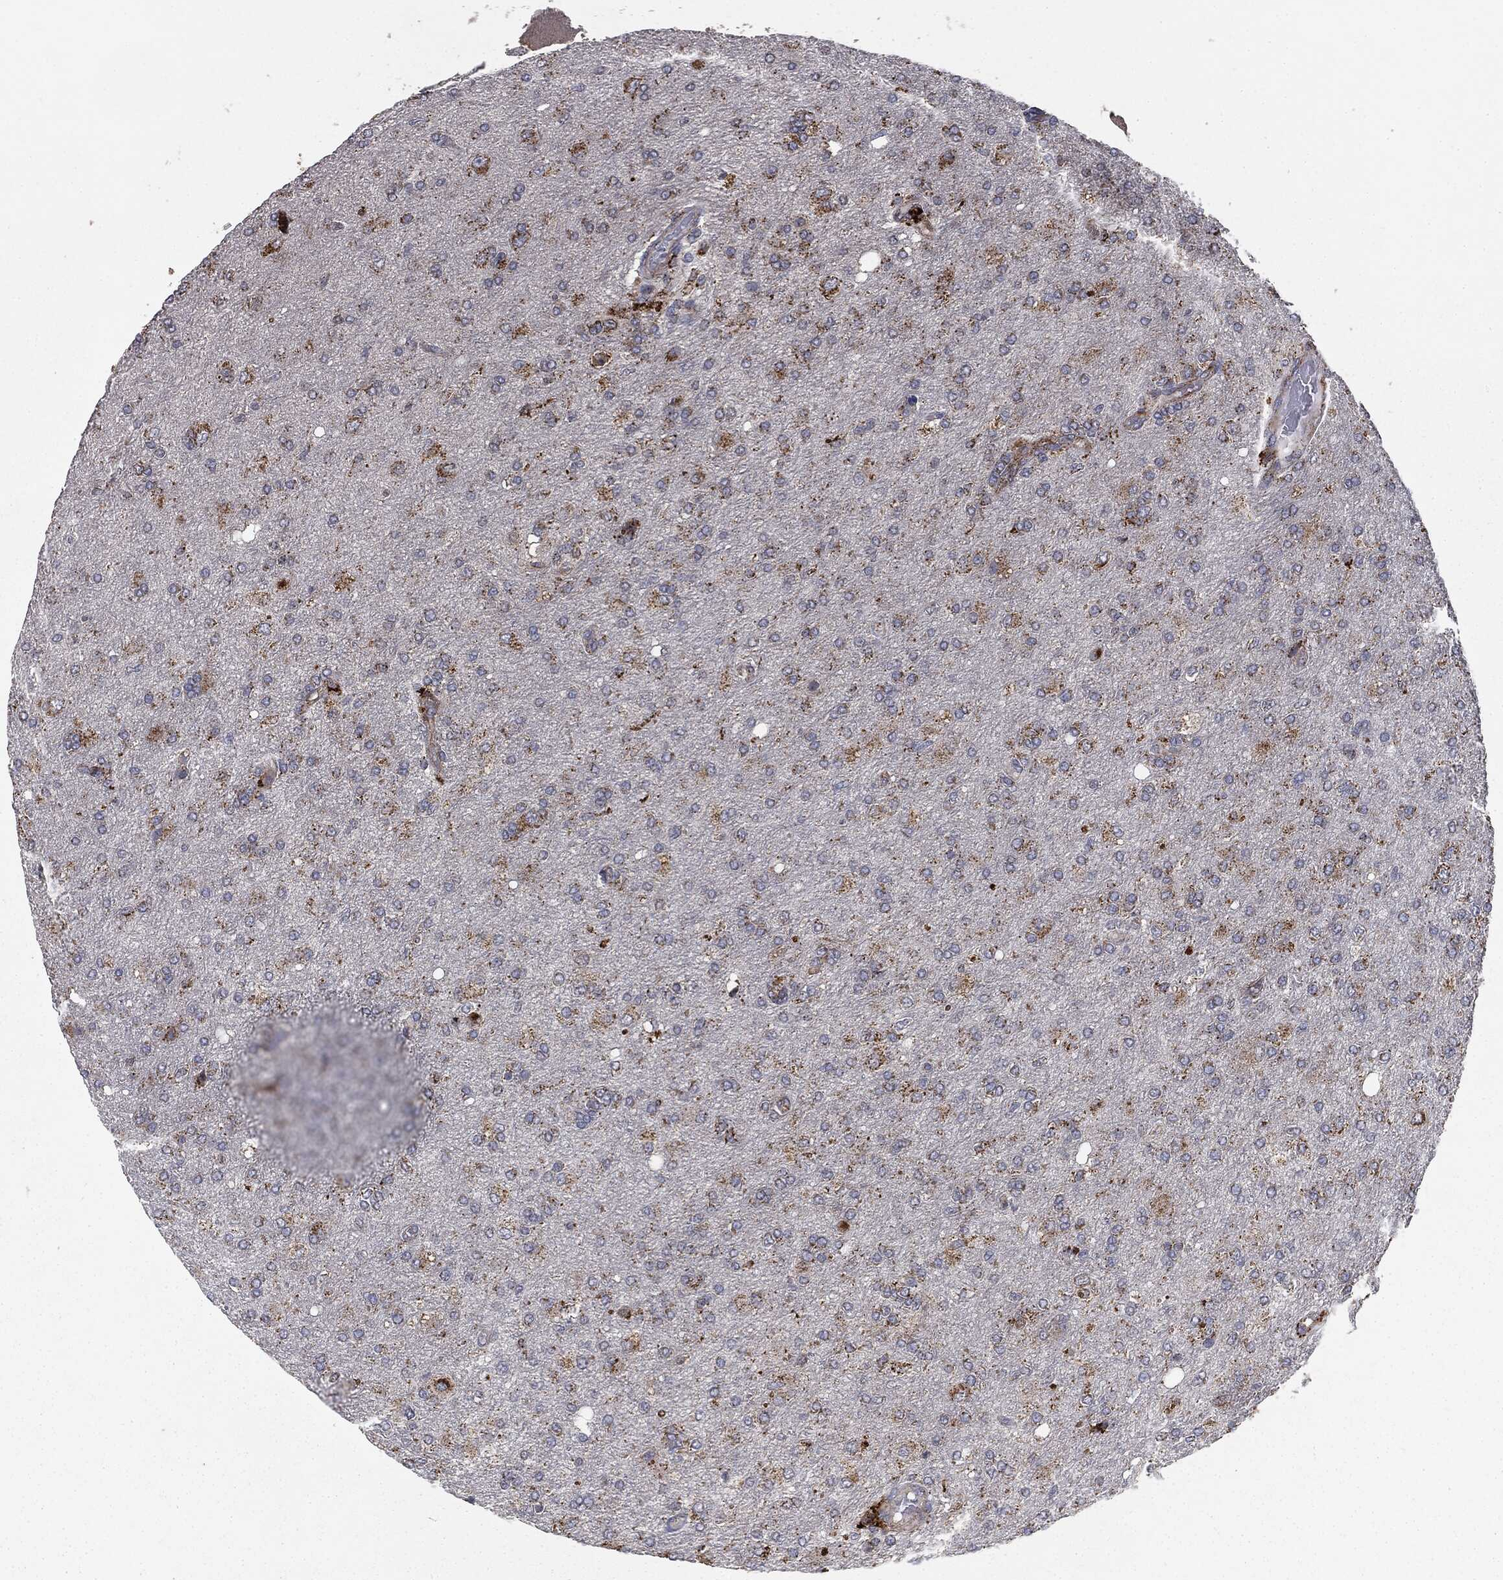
{"staining": {"intensity": "moderate", "quantity": "25%-75%", "location": "cytoplasmic/membranous"}, "tissue": "glioma", "cell_type": "Tumor cells", "image_type": "cancer", "snomed": [{"axis": "morphology", "description": "Glioma, malignant, High grade"}, {"axis": "topography", "description": "Cerebral cortex"}], "caption": "A histopathology image showing moderate cytoplasmic/membranous expression in about 25%-75% of tumor cells in malignant glioma (high-grade), as visualized by brown immunohistochemical staining.", "gene": "CTSA", "patient": {"sex": "male", "age": 70}}